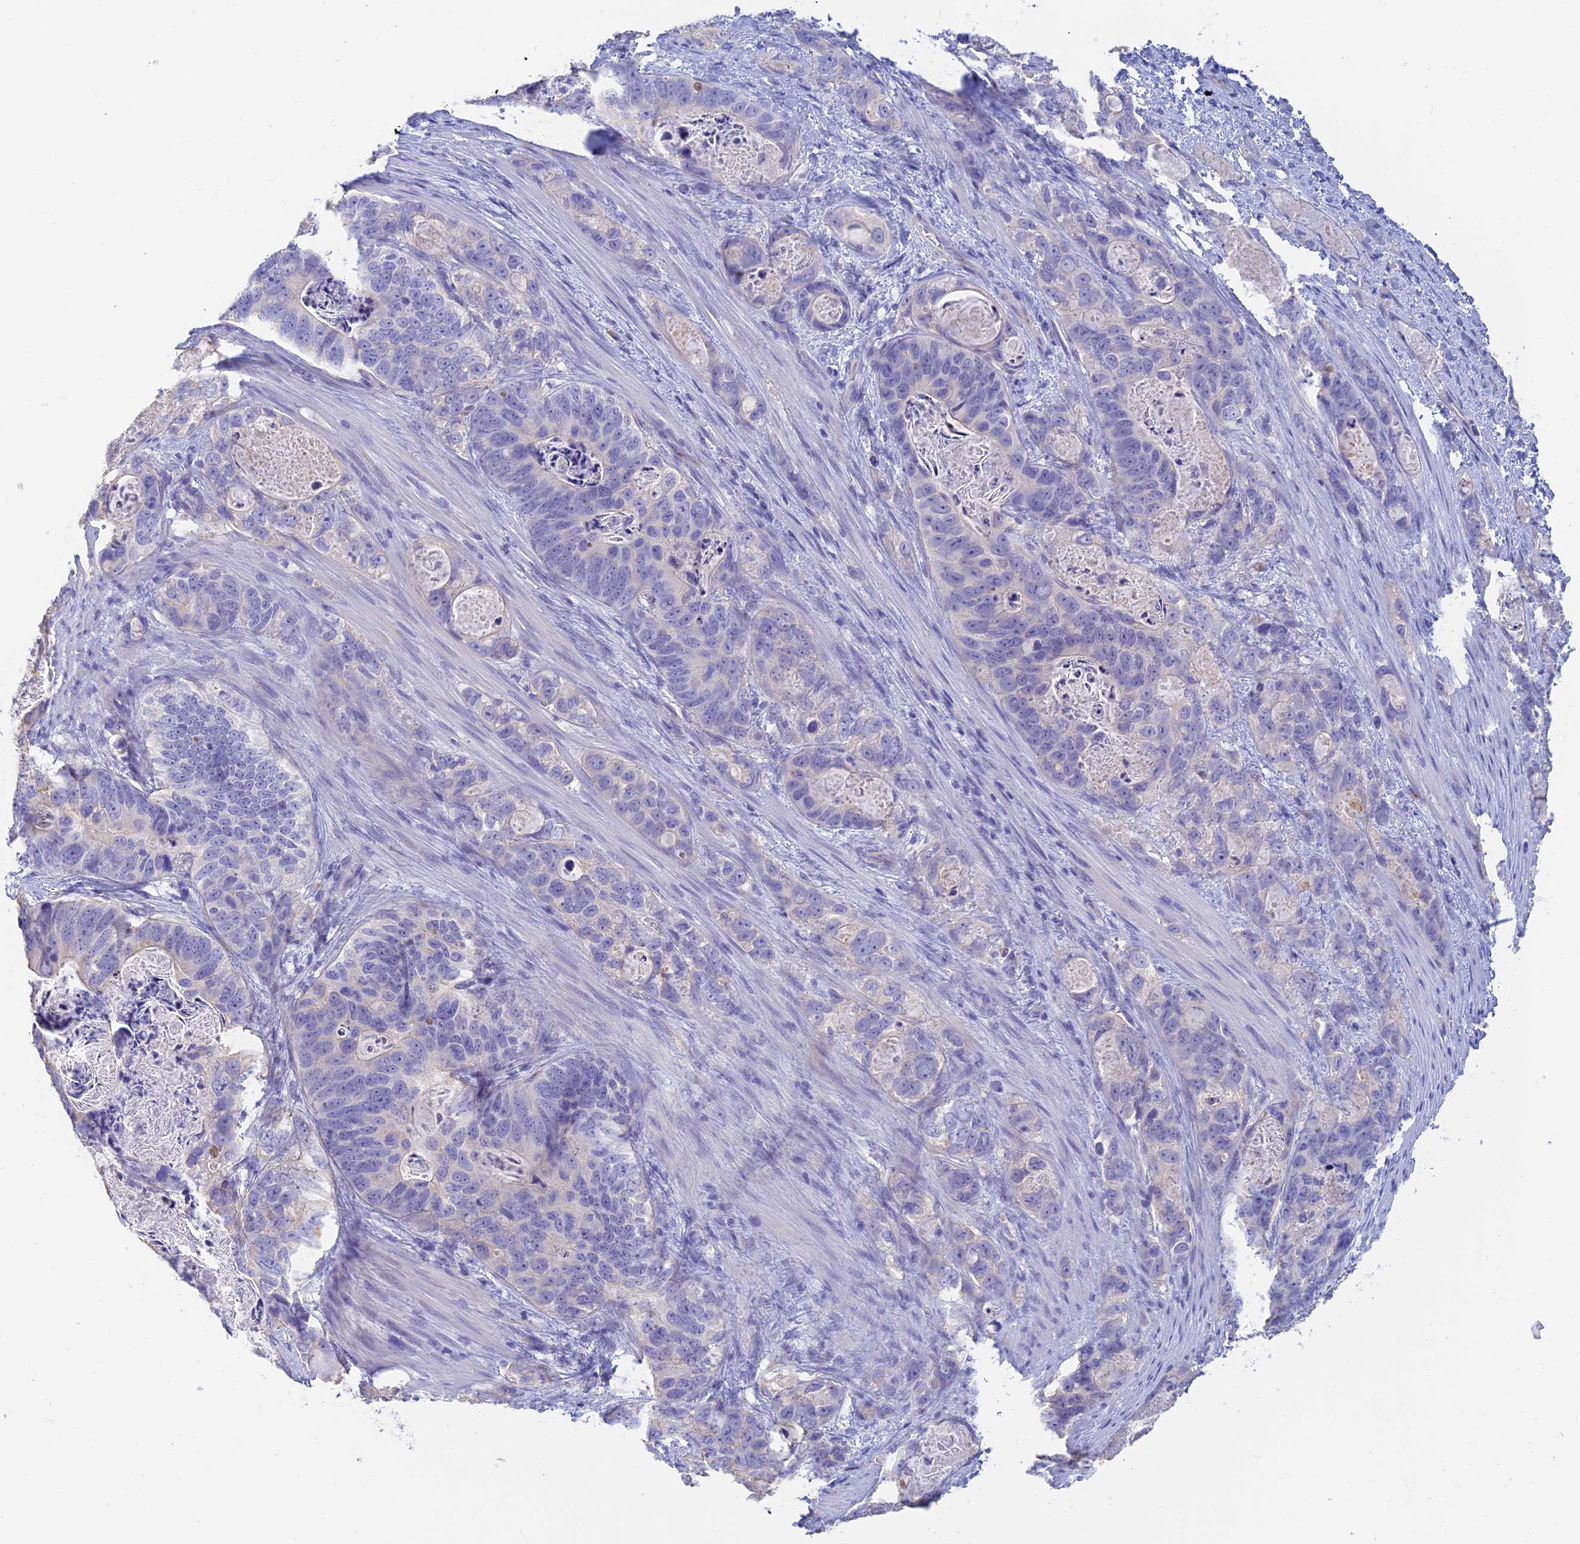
{"staining": {"intensity": "negative", "quantity": "none", "location": "none"}, "tissue": "stomach cancer", "cell_type": "Tumor cells", "image_type": "cancer", "snomed": [{"axis": "morphology", "description": "Normal tissue, NOS"}, {"axis": "morphology", "description": "Adenocarcinoma, NOS"}, {"axis": "topography", "description": "Stomach"}], "caption": "A photomicrograph of human stomach cancer is negative for staining in tumor cells.", "gene": "INTS13", "patient": {"sex": "female", "age": 89}}